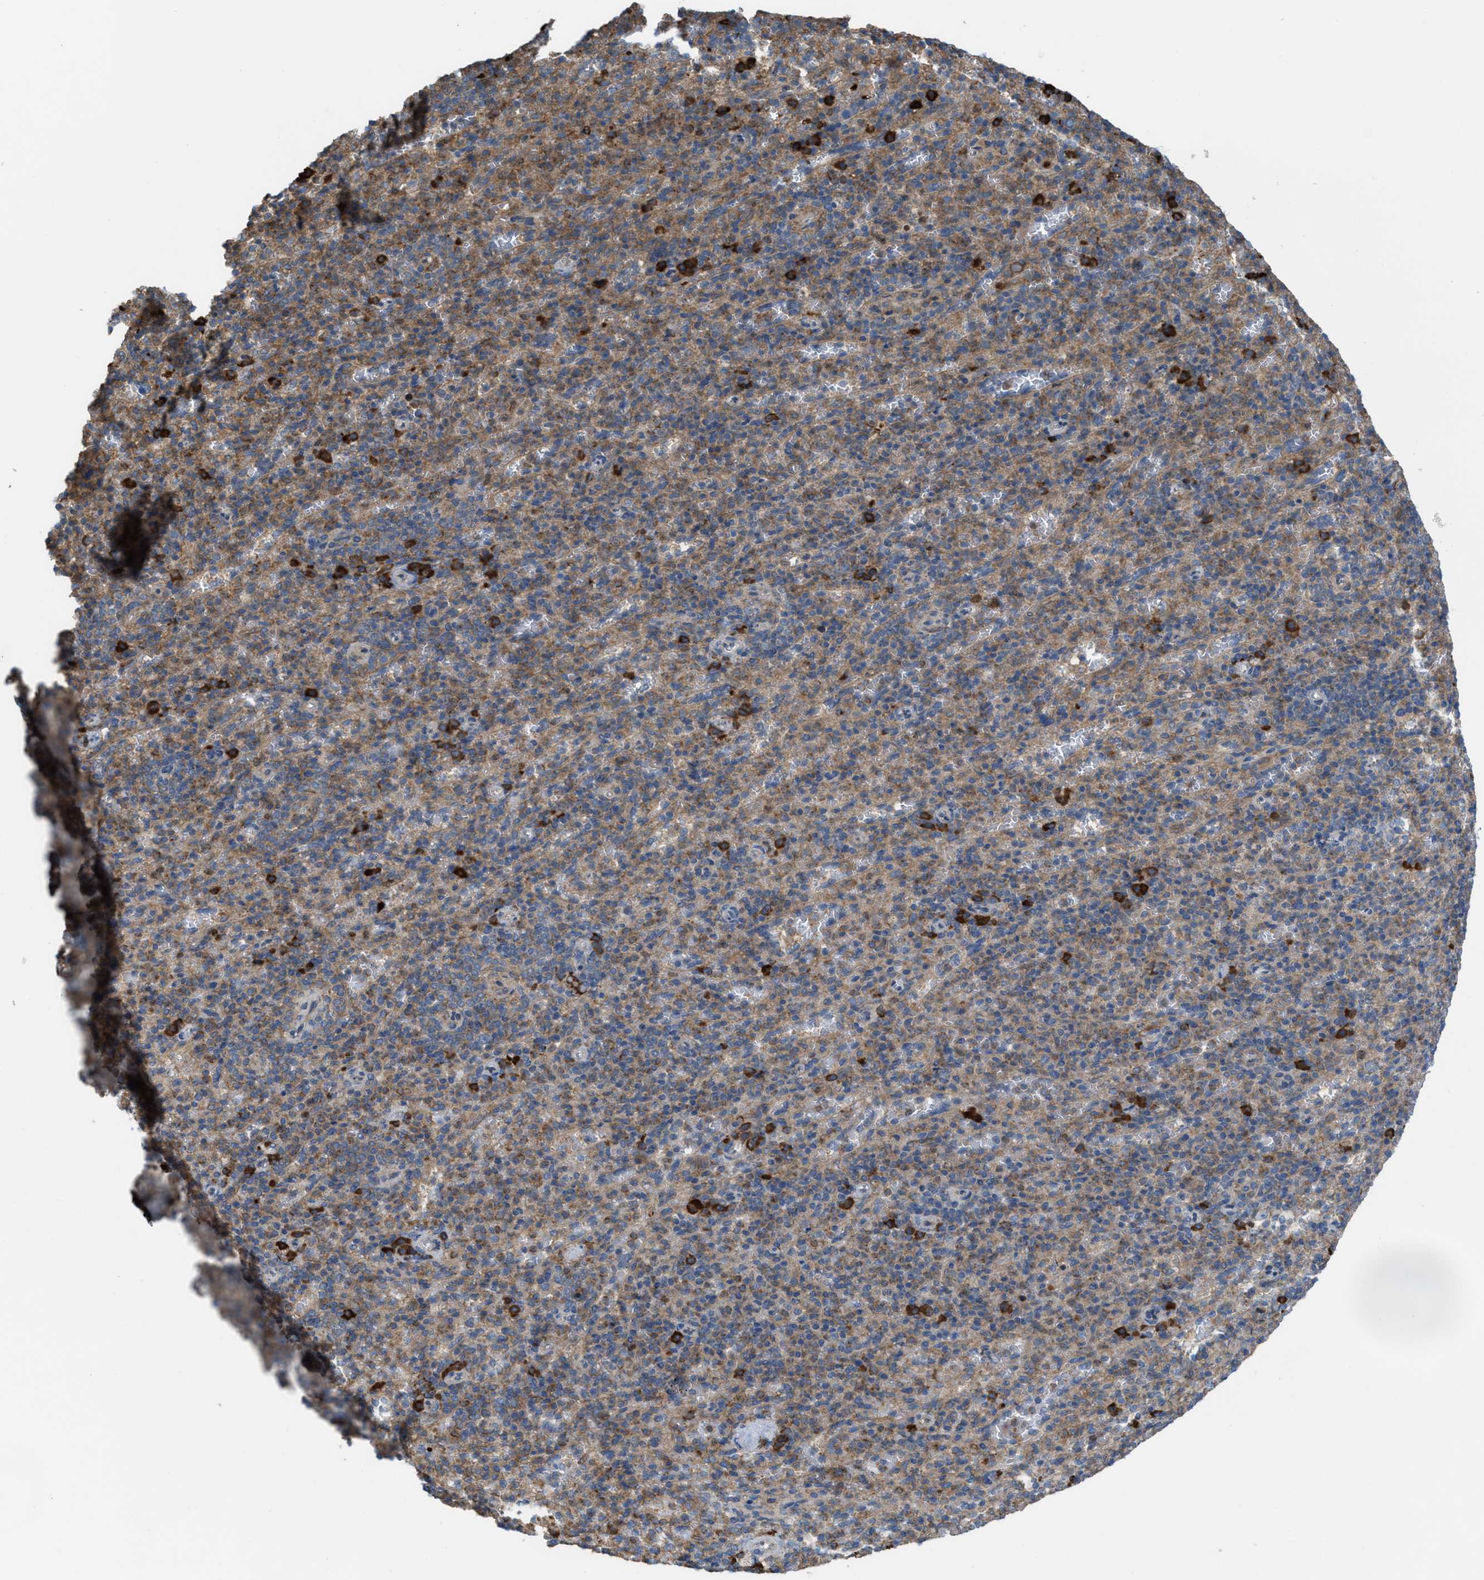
{"staining": {"intensity": "moderate", "quantity": ">75%", "location": "cytoplasmic/membranous"}, "tissue": "spleen", "cell_type": "Cells in red pulp", "image_type": "normal", "snomed": [{"axis": "morphology", "description": "Normal tissue, NOS"}, {"axis": "topography", "description": "Spleen"}], "caption": "The image displays immunohistochemical staining of normal spleen. There is moderate cytoplasmic/membranous staining is present in approximately >75% of cells in red pulp. Immunohistochemistry (ihc) stains the protein of interest in brown and the nuclei are stained blue.", "gene": "PLAA", "patient": {"sex": "female", "age": 74}}